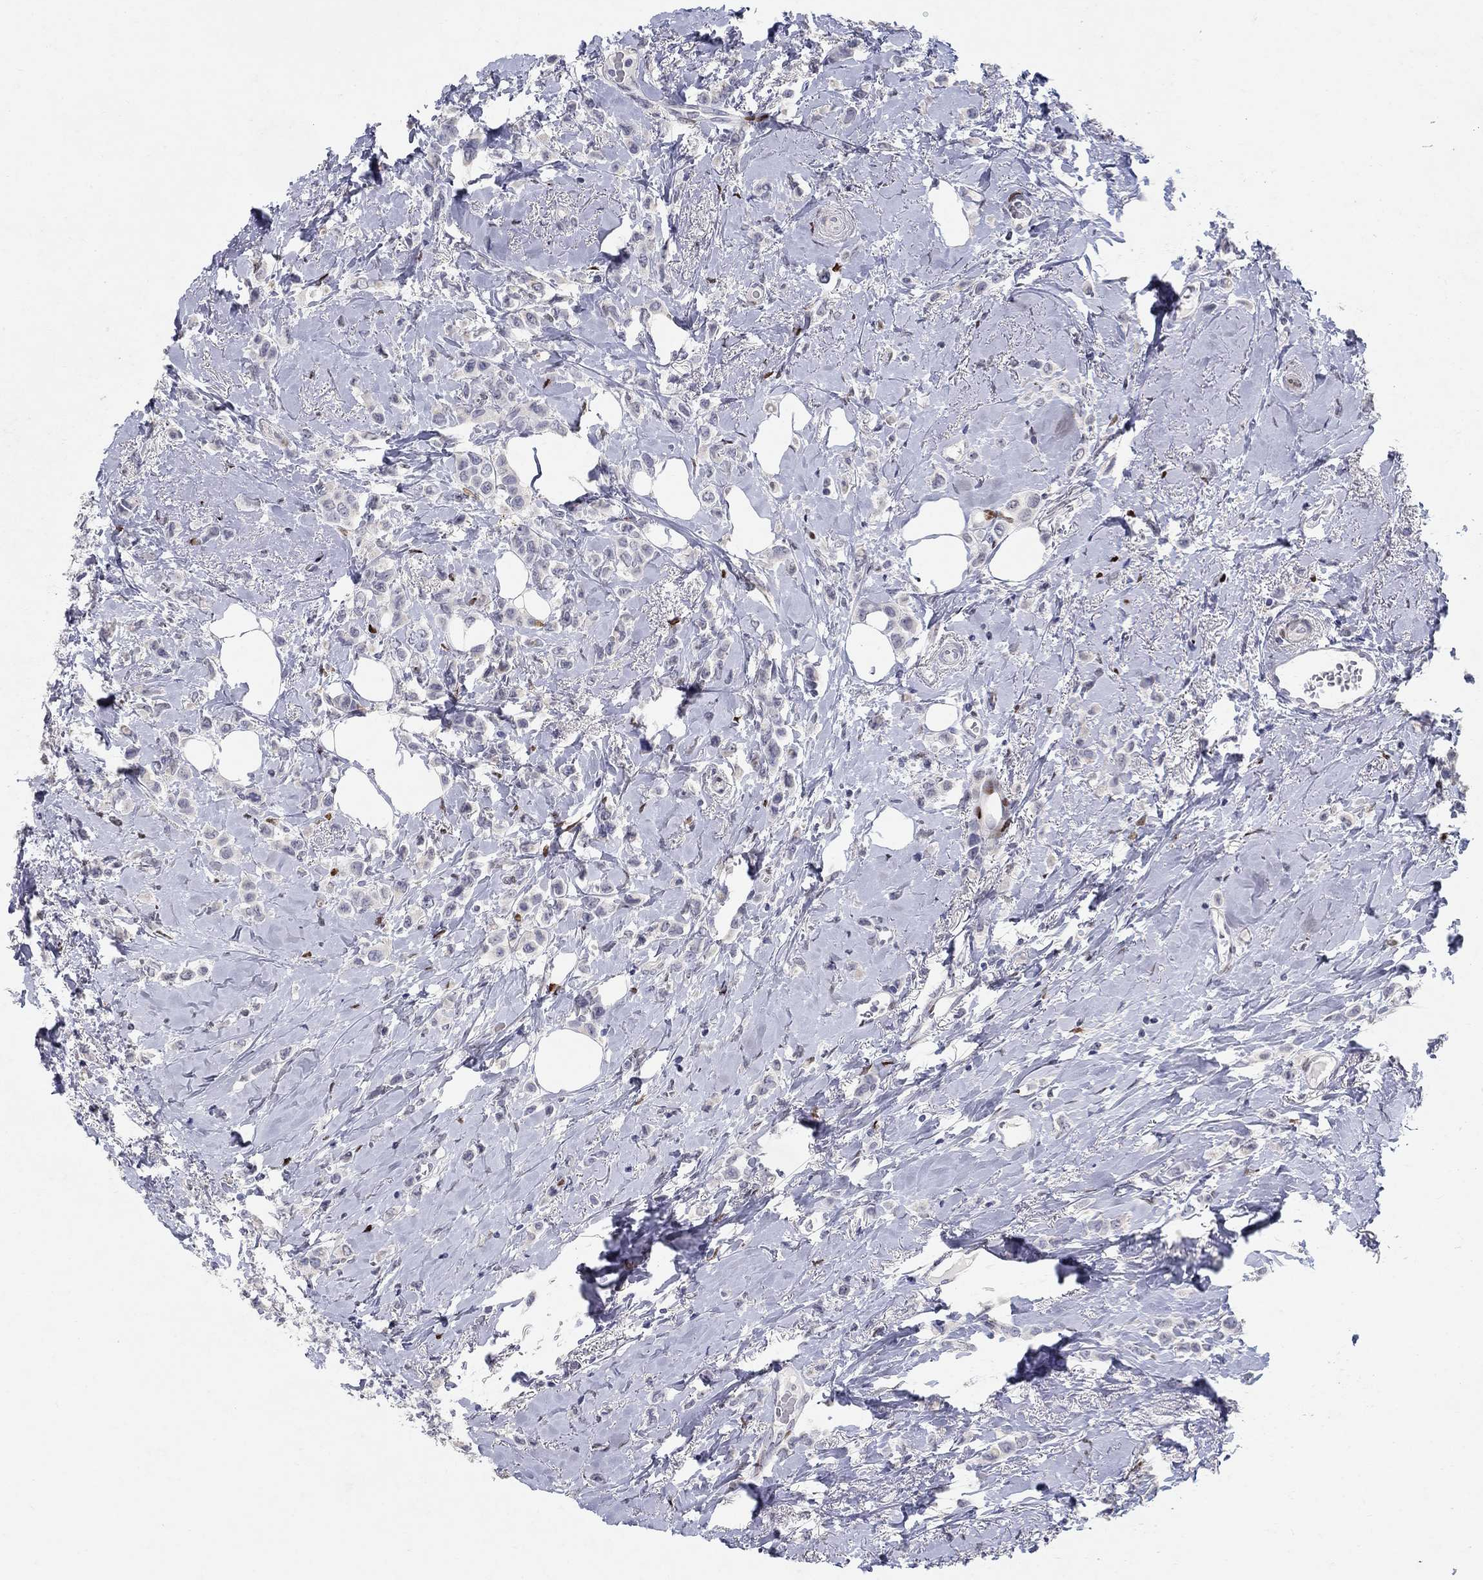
{"staining": {"intensity": "negative", "quantity": "none", "location": "none"}, "tissue": "breast cancer", "cell_type": "Tumor cells", "image_type": "cancer", "snomed": [{"axis": "morphology", "description": "Lobular carcinoma"}, {"axis": "topography", "description": "Breast"}], "caption": "The immunohistochemistry image has no significant positivity in tumor cells of breast cancer (lobular carcinoma) tissue.", "gene": "RAPGEF5", "patient": {"sex": "female", "age": 66}}